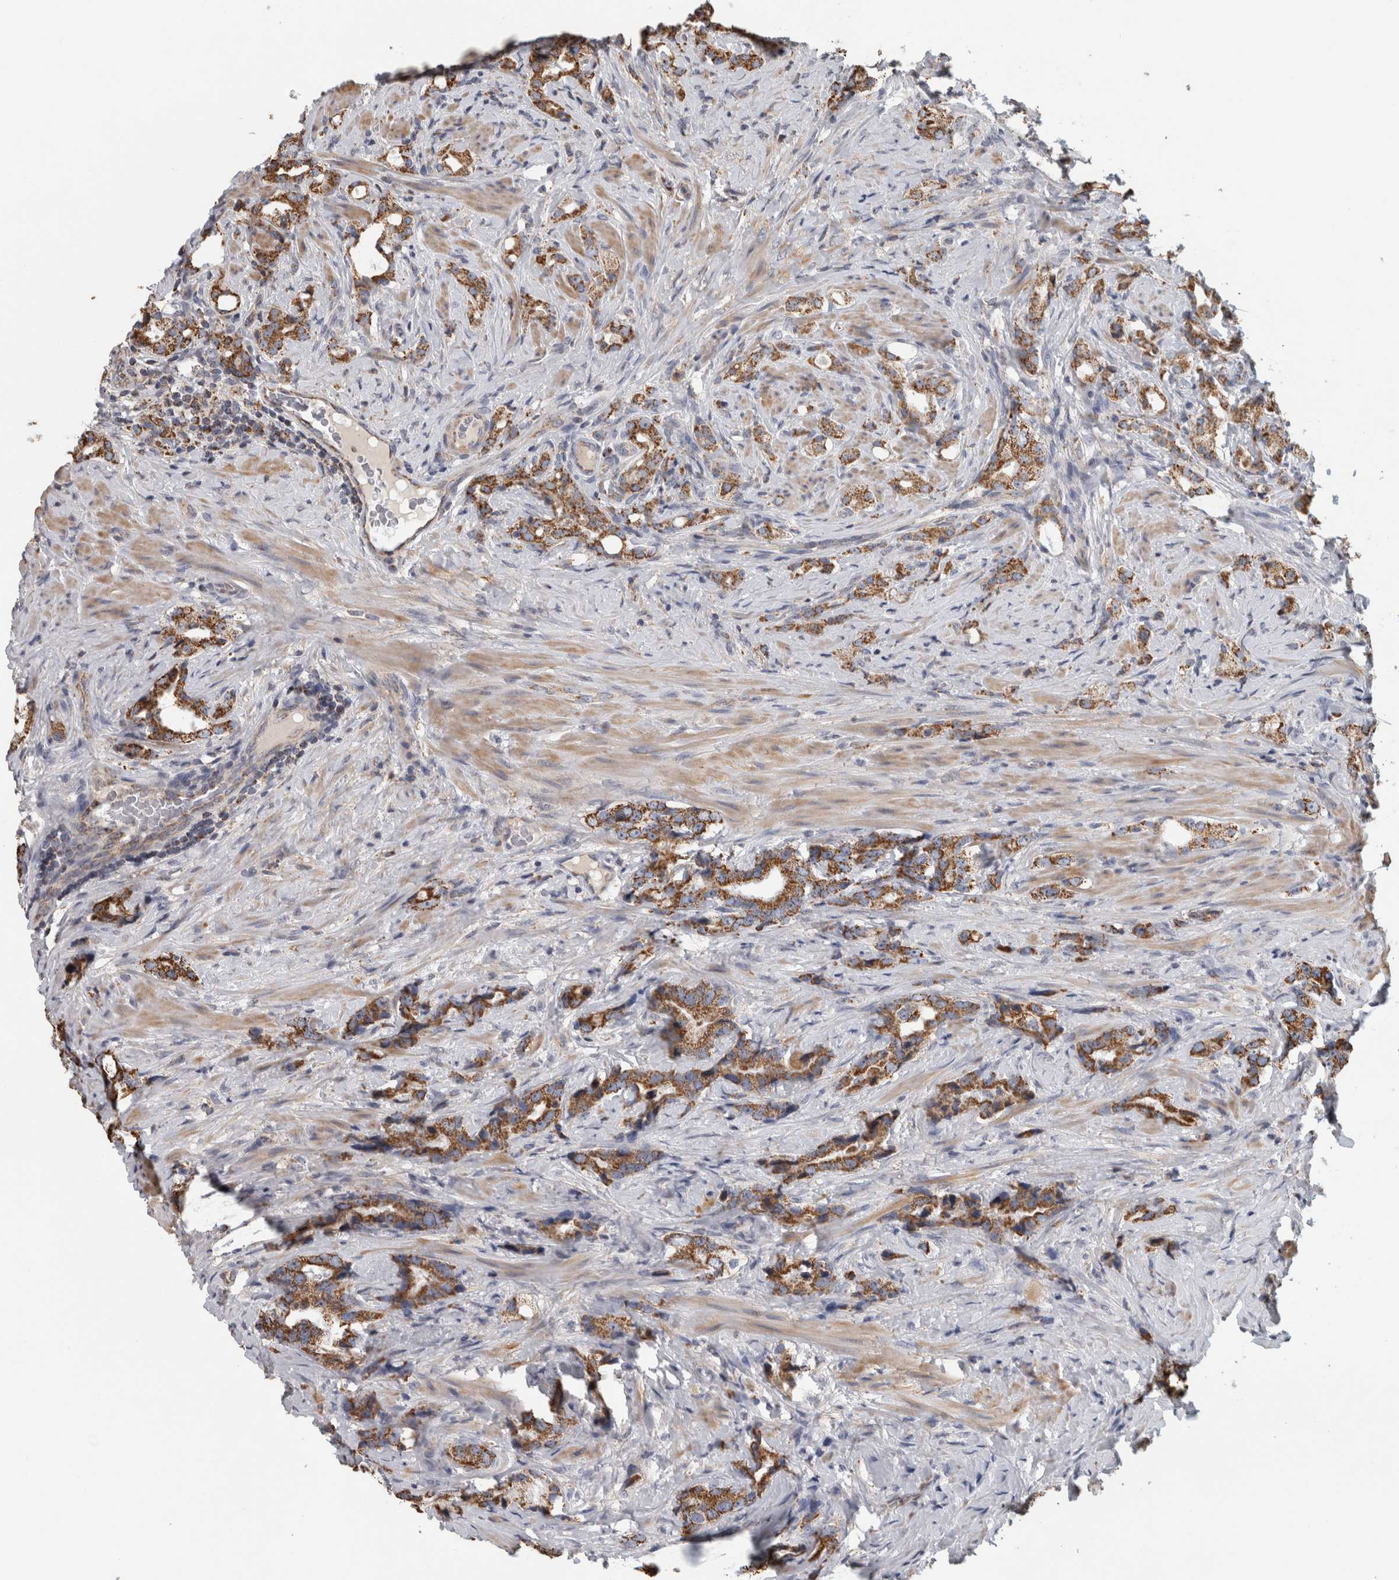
{"staining": {"intensity": "moderate", "quantity": ">75%", "location": "cytoplasmic/membranous"}, "tissue": "prostate cancer", "cell_type": "Tumor cells", "image_type": "cancer", "snomed": [{"axis": "morphology", "description": "Adenocarcinoma, High grade"}, {"axis": "topography", "description": "Prostate"}], "caption": "An immunohistochemistry (IHC) photomicrograph of tumor tissue is shown. Protein staining in brown labels moderate cytoplasmic/membranous positivity in prostate cancer (adenocarcinoma (high-grade)) within tumor cells.", "gene": "ST8SIA1", "patient": {"sex": "male", "age": 63}}